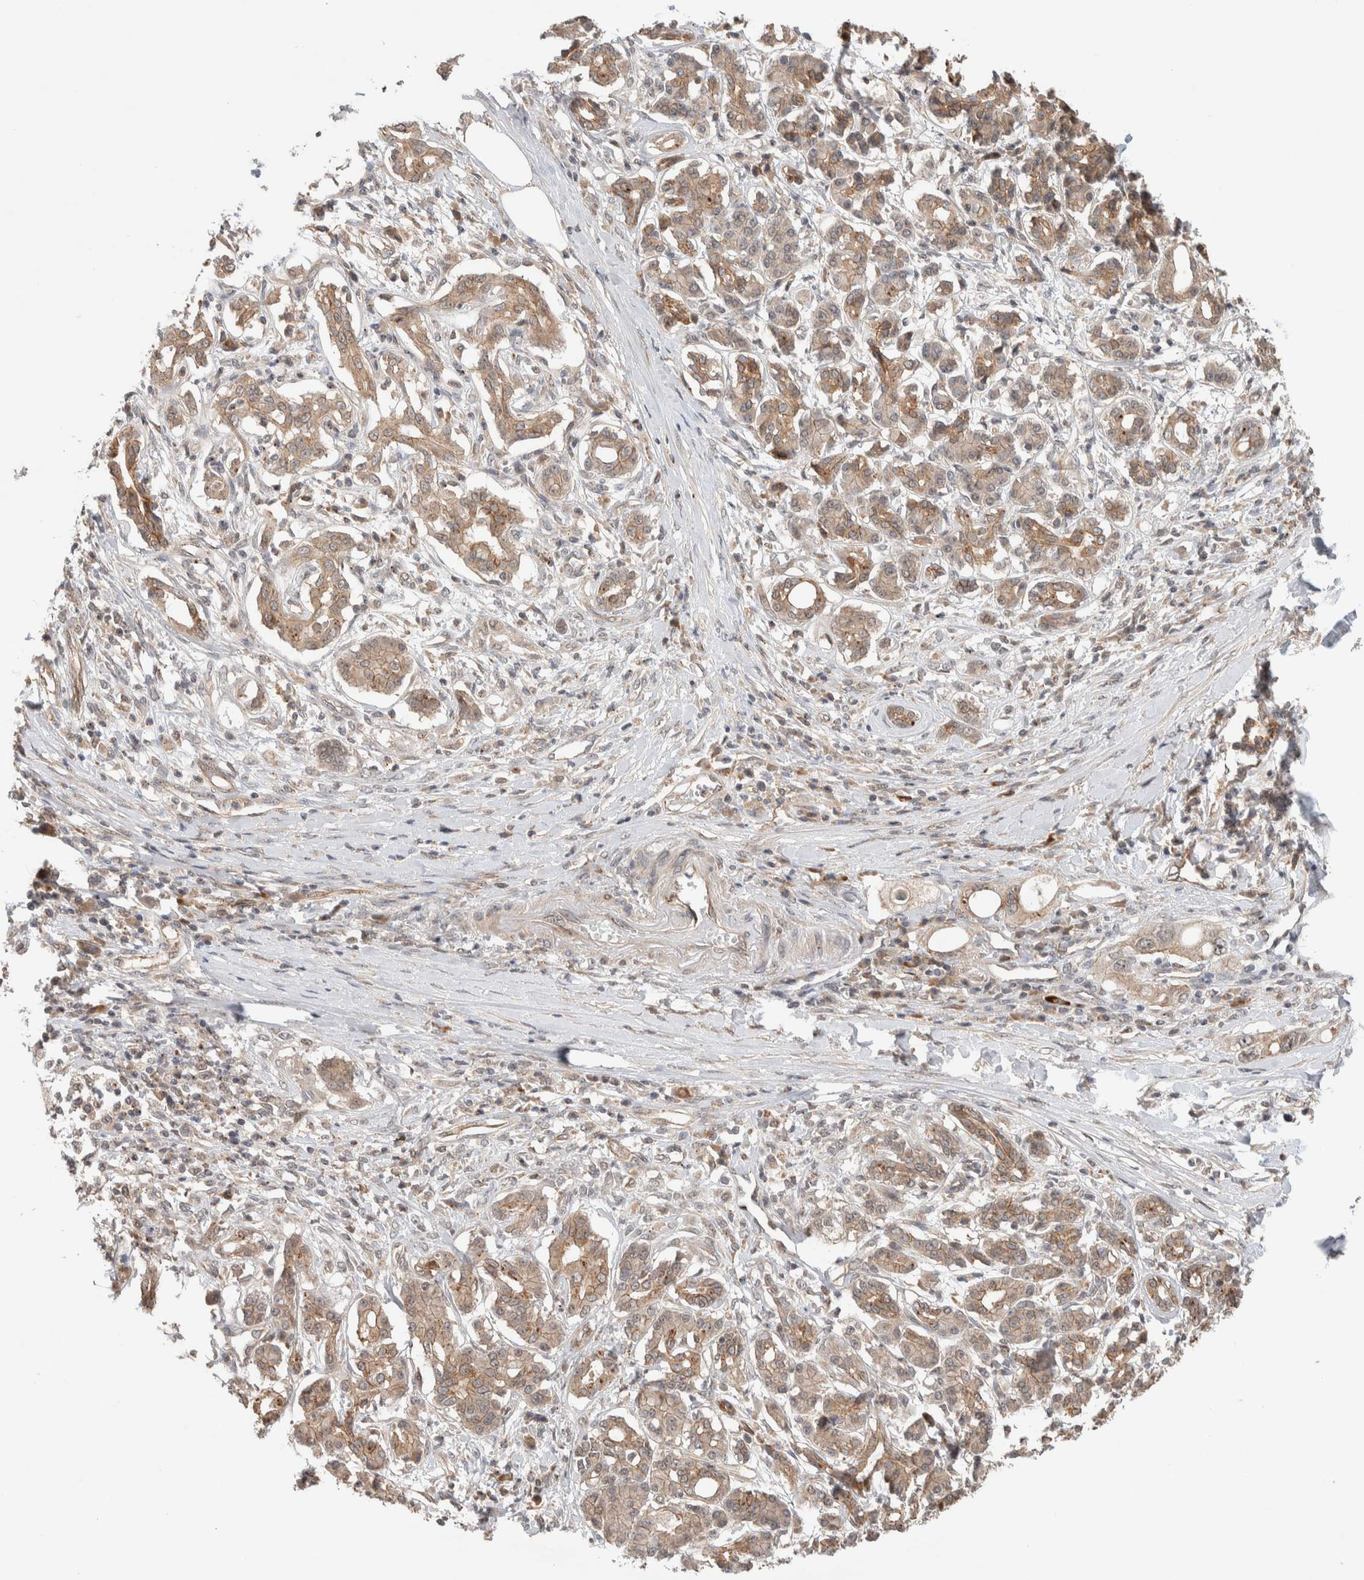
{"staining": {"intensity": "weak", "quantity": ">75%", "location": "cytoplasmic/membranous"}, "tissue": "pancreatic cancer", "cell_type": "Tumor cells", "image_type": "cancer", "snomed": [{"axis": "morphology", "description": "Adenocarcinoma, NOS"}, {"axis": "topography", "description": "Pancreas"}], "caption": "Weak cytoplasmic/membranous expression is identified in approximately >75% of tumor cells in pancreatic adenocarcinoma.", "gene": "DEPTOR", "patient": {"sex": "female", "age": 56}}